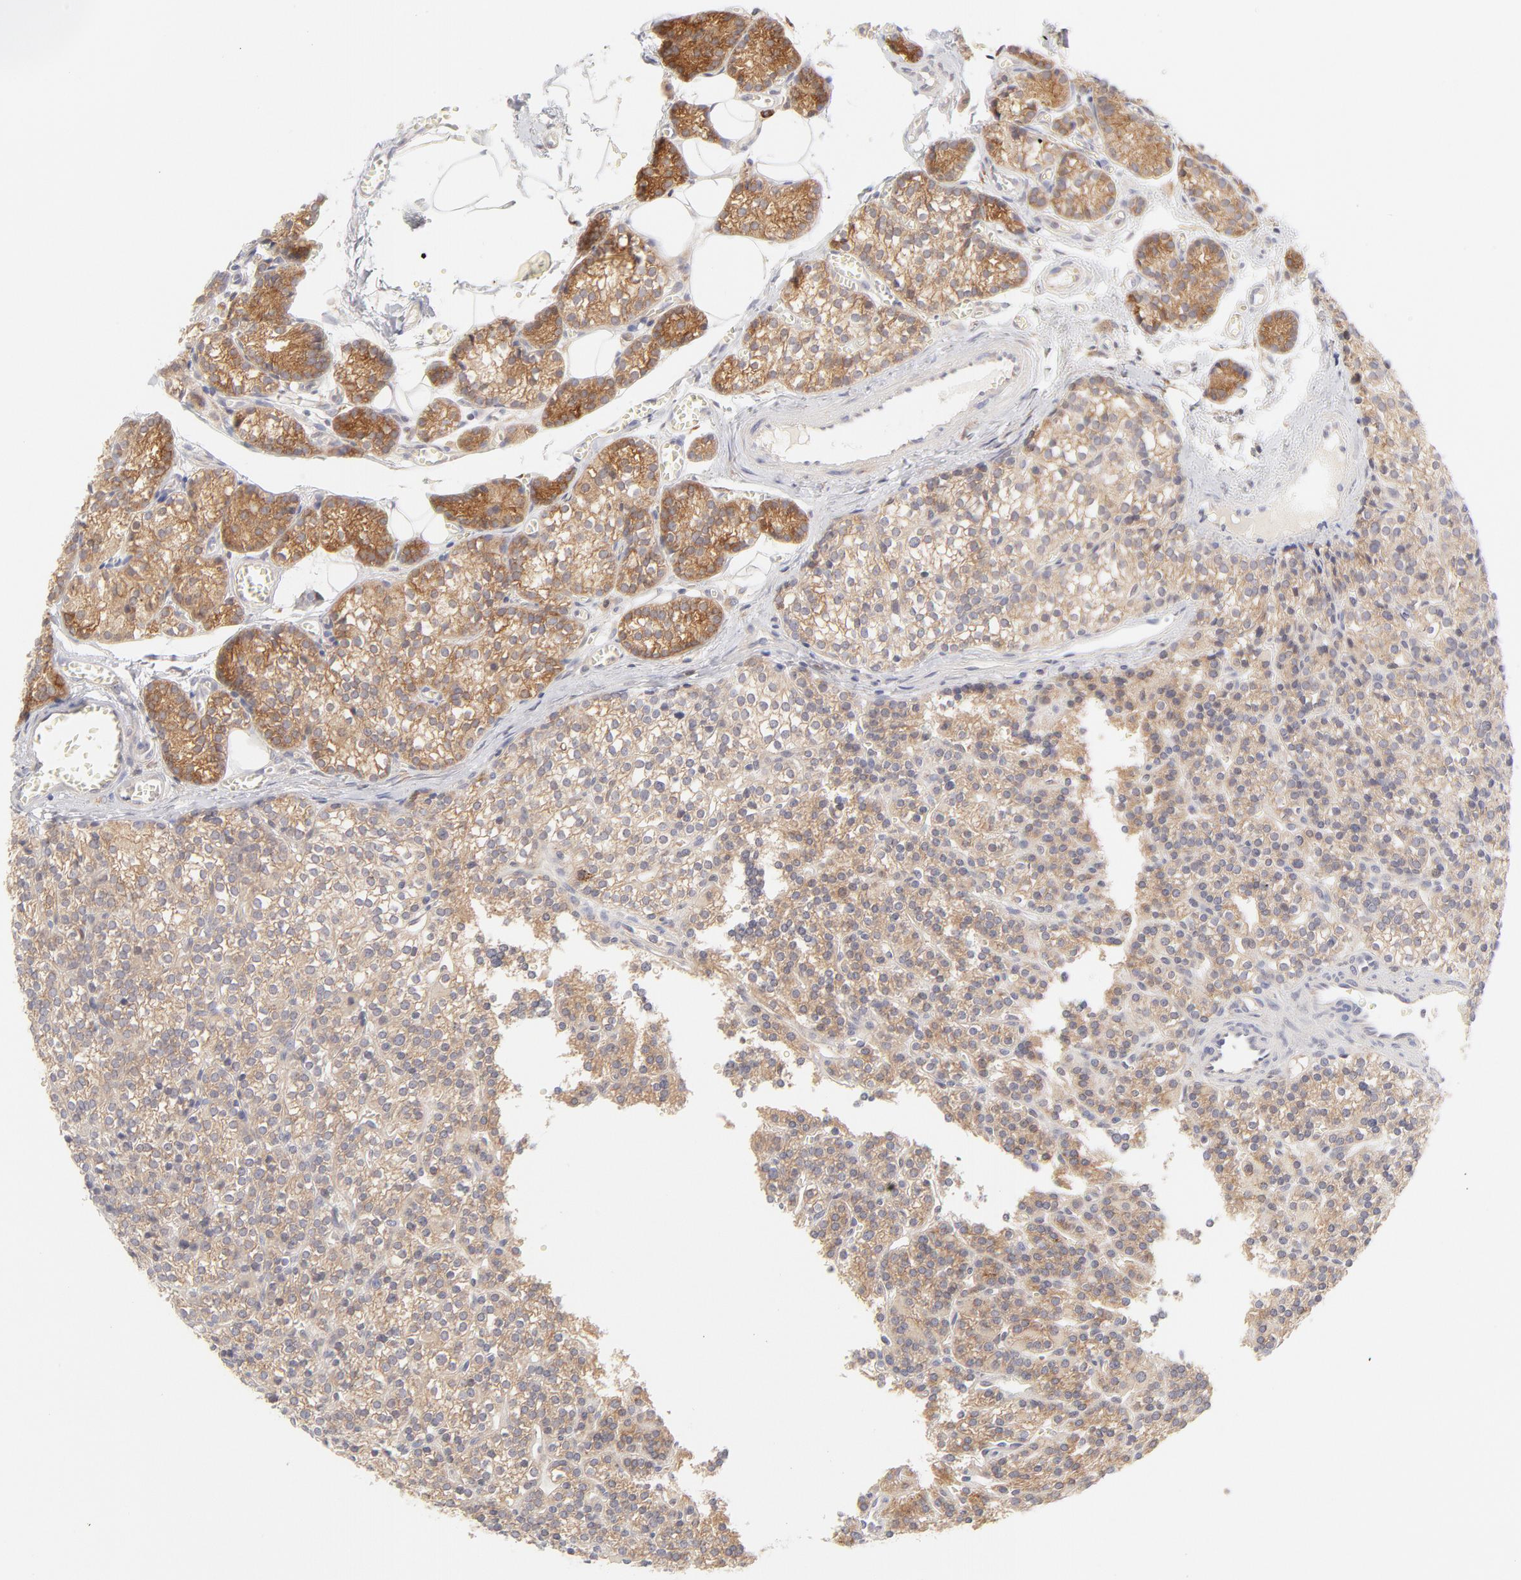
{"staining": {"intensity": "moderate", "quantity": ">75%", "location": "cytoplasmic/membranous"}, "tissue": "parathyroid gland", "cell_type": "Glandular cells", "image_type": "normal", "snomed": [{"axis": "morphology", "description": "Normal tissue, NOS"}, {"axis": "topography", "description": "Parathyroid gland"}], "caption": "Immunohistochemistry (IHC) of normal human parathyroid gland exhibits medium levels of moderate cytoplasmic/membranous staining in about >75% of glandular cells.", "gene": "RPS6KA1", "patient": {"sex": "female", "age": 50}}